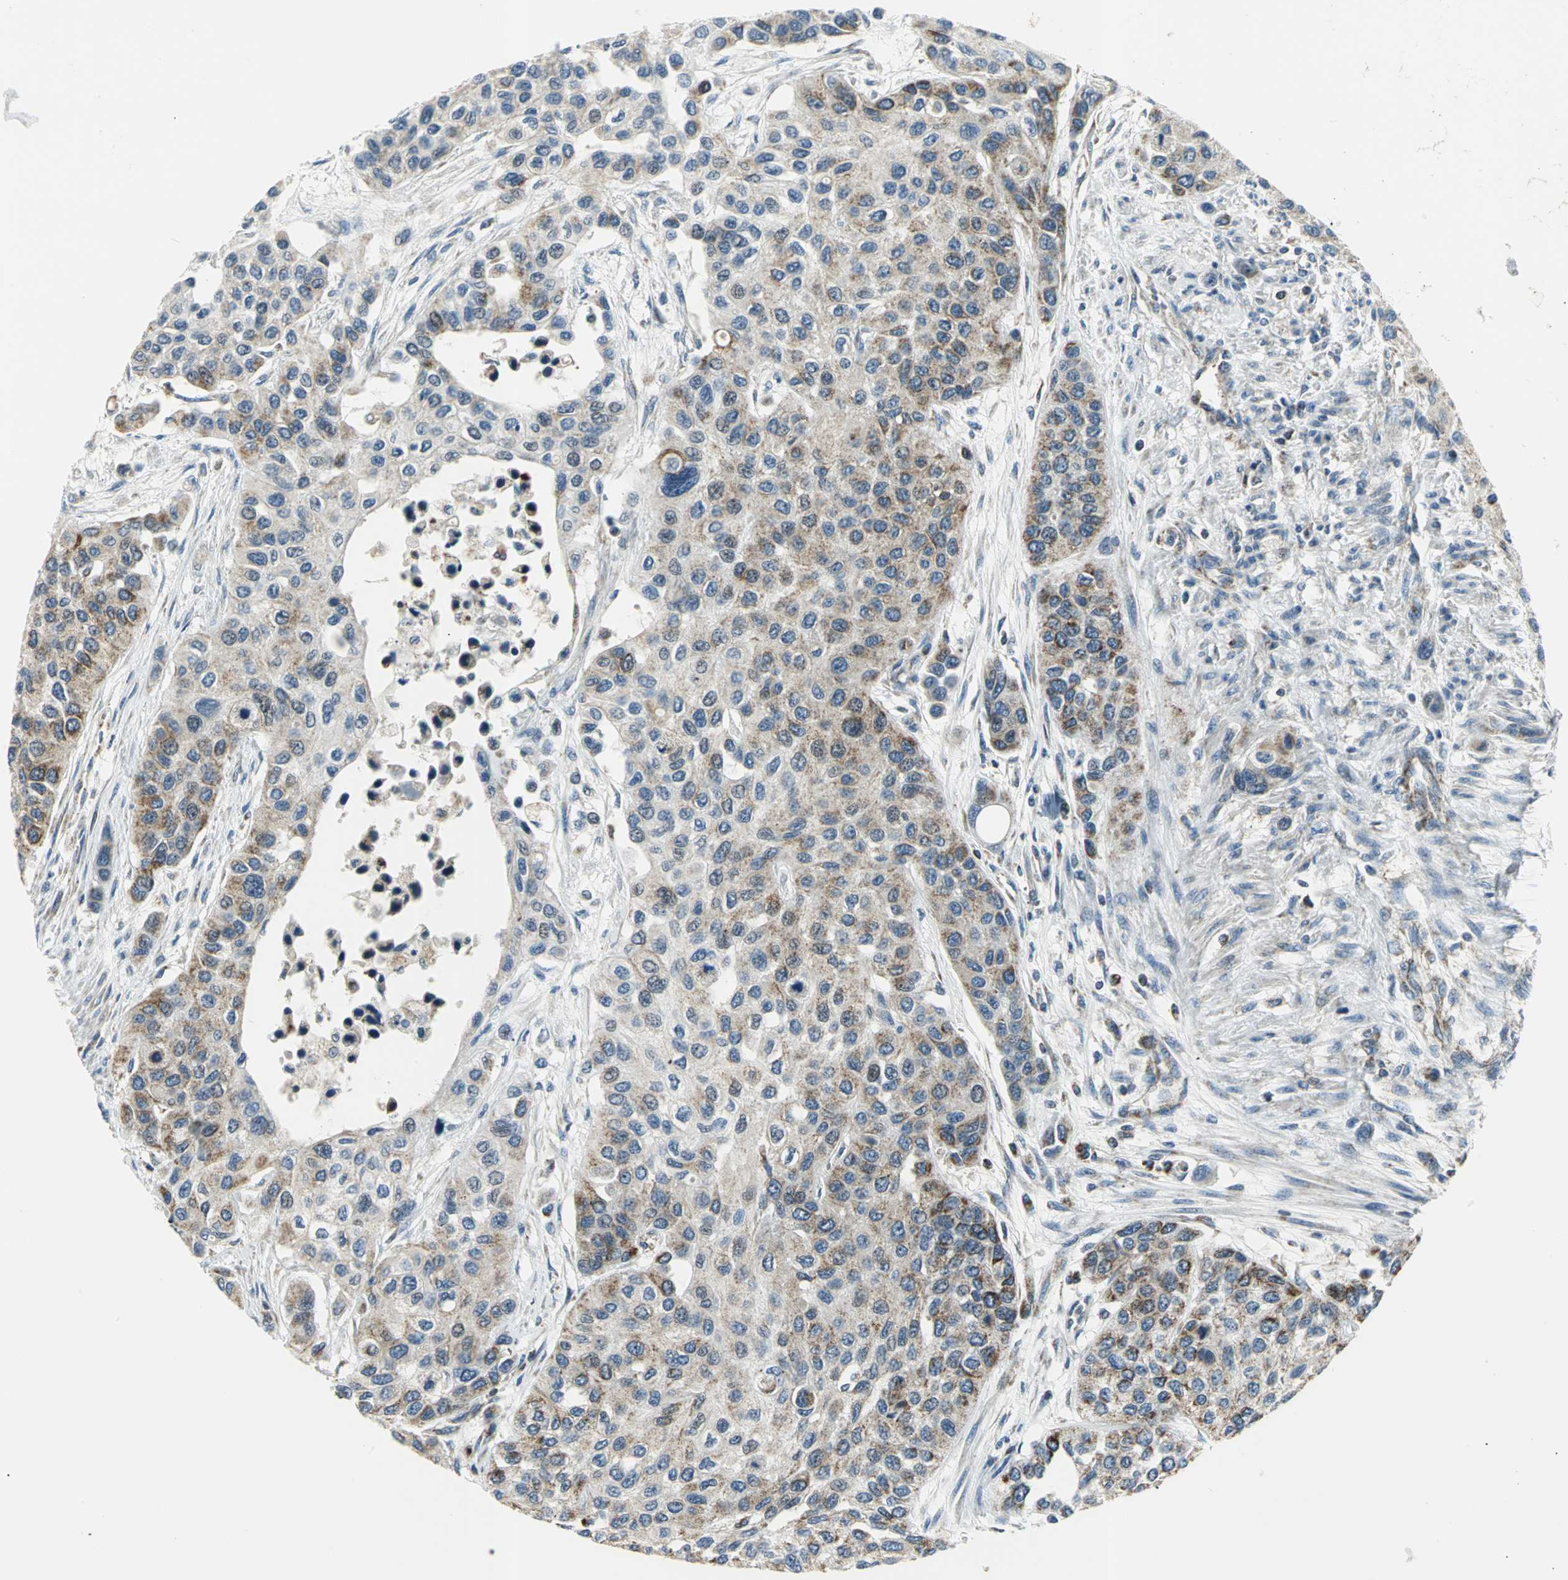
{"staining": {"intensity": "moderate", "quantity": "25%-75%", "location": "cytoplasmic/membranous"}, "tissue": "urothelial cancer", "cell_type": "Tumor cells", "image_type": "cancer", "snomed": [{"axis": "morphology", "description": "Urothelial carcinoma, High grade"}, {"axis": "topography", "description": "Urinary bladder"}], "caption": "Protein positivity by immunohistochemistry shows moderate cytoplasmic/membranous staining in approximately 25%-75% of tumor cells in urothelial cancer.", "gene": "USP40", "patient": {"sex": "female", "age": 56}}